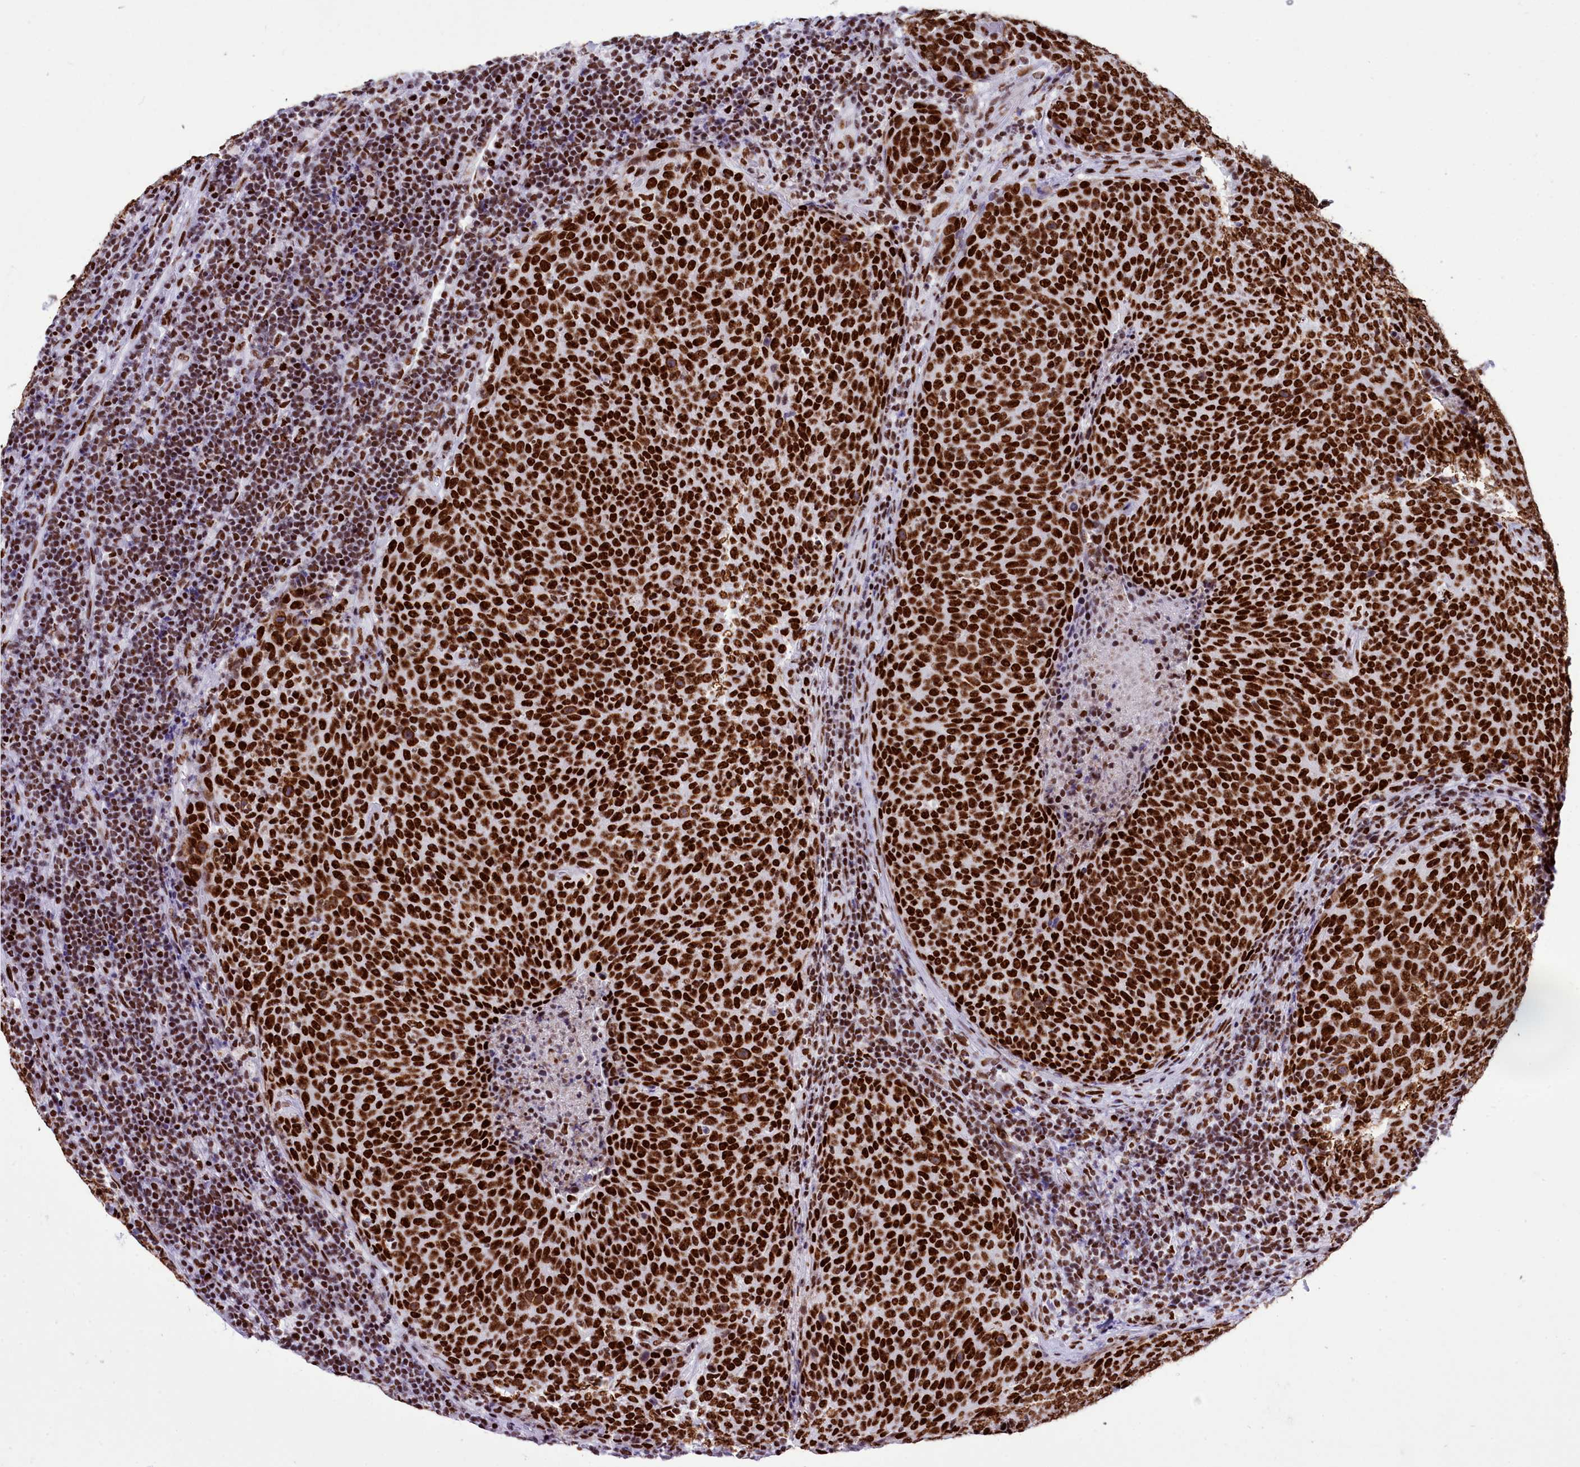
{"staining": {"intensity": "strong", "quantity": ">75%", "location": "nuclear"}, "tissue": "head and neck cancer", "cell_type": "Tumor cells", "image_type": "cancer", "snomed": [{"axis": "morphology", "description": "Squamous cell carcinoma, NOS"}, {"axis": "morphology", "description": "Squamous cell carcinoma, metastatic, NOS"}, {"axis": "topography", "description": "Lymph node"}, {"axis": "topography", "description": "Head-Neck"}], "caption": "This is an image of IHC staining of head and neck cancer, which shows strong positivity in the nuclear of tumor cells.", "gene": "RALY", "patient": {"sex": "male", "age": 62}}